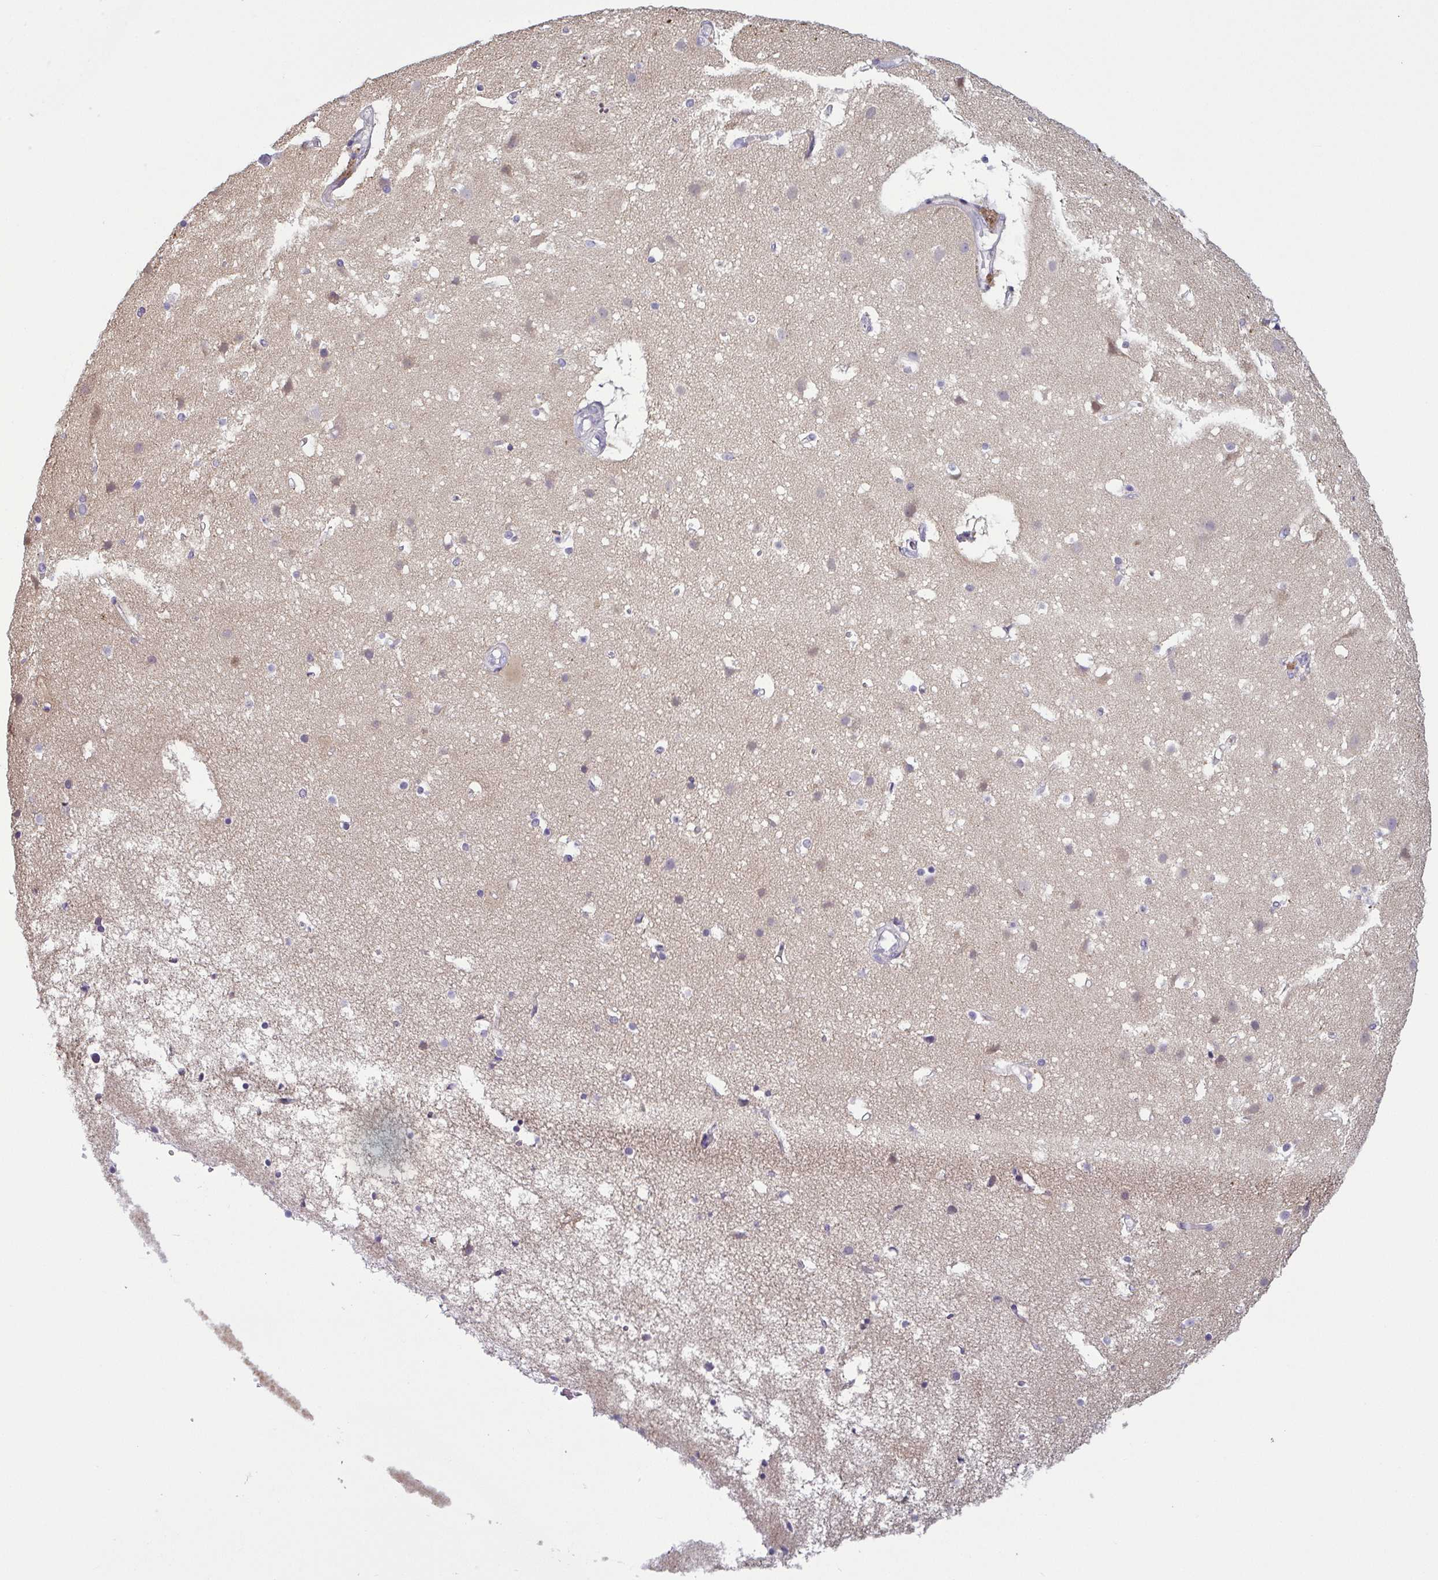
{"staining": {"intensity": "negative", "quantity": "none", "location": "none"}, "tissue": "cerebral cortex", "cell_type": "Endothelial cells", "image_type": "normal", "snomed": [{"axis": "morphology", "description": "Normal tissue, NOS"}, {"axis": "topography", "description": "Cerebral cortex"}], "caption": "High power microscopy micrograph of an immunohistochemistry (IHC) histopathology image of benign cerebral cortex, revealing no significant staining in endothelial cells.", "gene": "ECM1", "patient": {"sex": "female", "age": 52}}